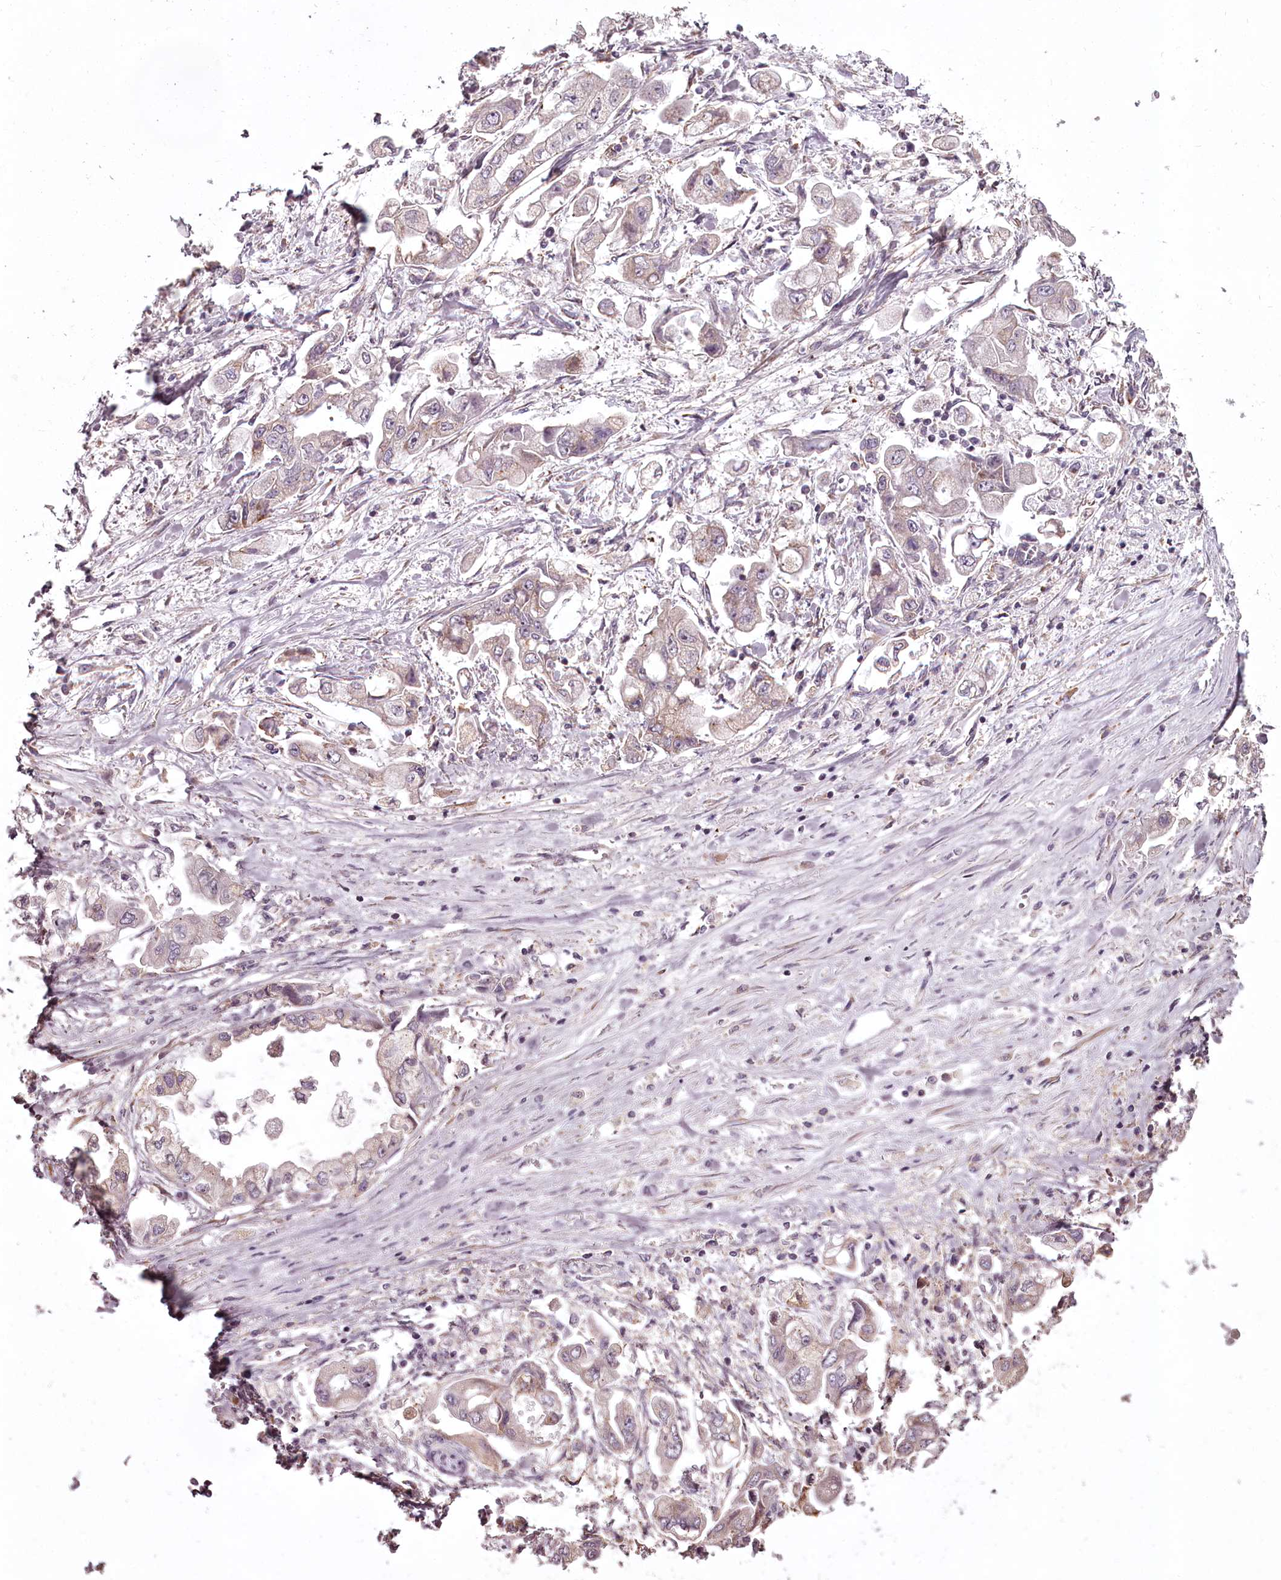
{"staining": {"intensity": "weak", "quantity": "<25%", "location": "cytoplasmic/membranous"}, "tissue": "stomach cancer", "cell_type": "Tumor cells", "image_type": "cancer", "snomed": [{"axis": "morphology", "description": "Adenocarcinoma, NOS"}, {"axis": "topography", "description": "Stomach"}], "caption": "The micrograph reveals no staining of tumor cells in stomach cancer. (DAB IHC visualized using brightfield microscopy, high magnification).", "gene": "CCDC92", "patient": {"sex": "male", "age": 62}}